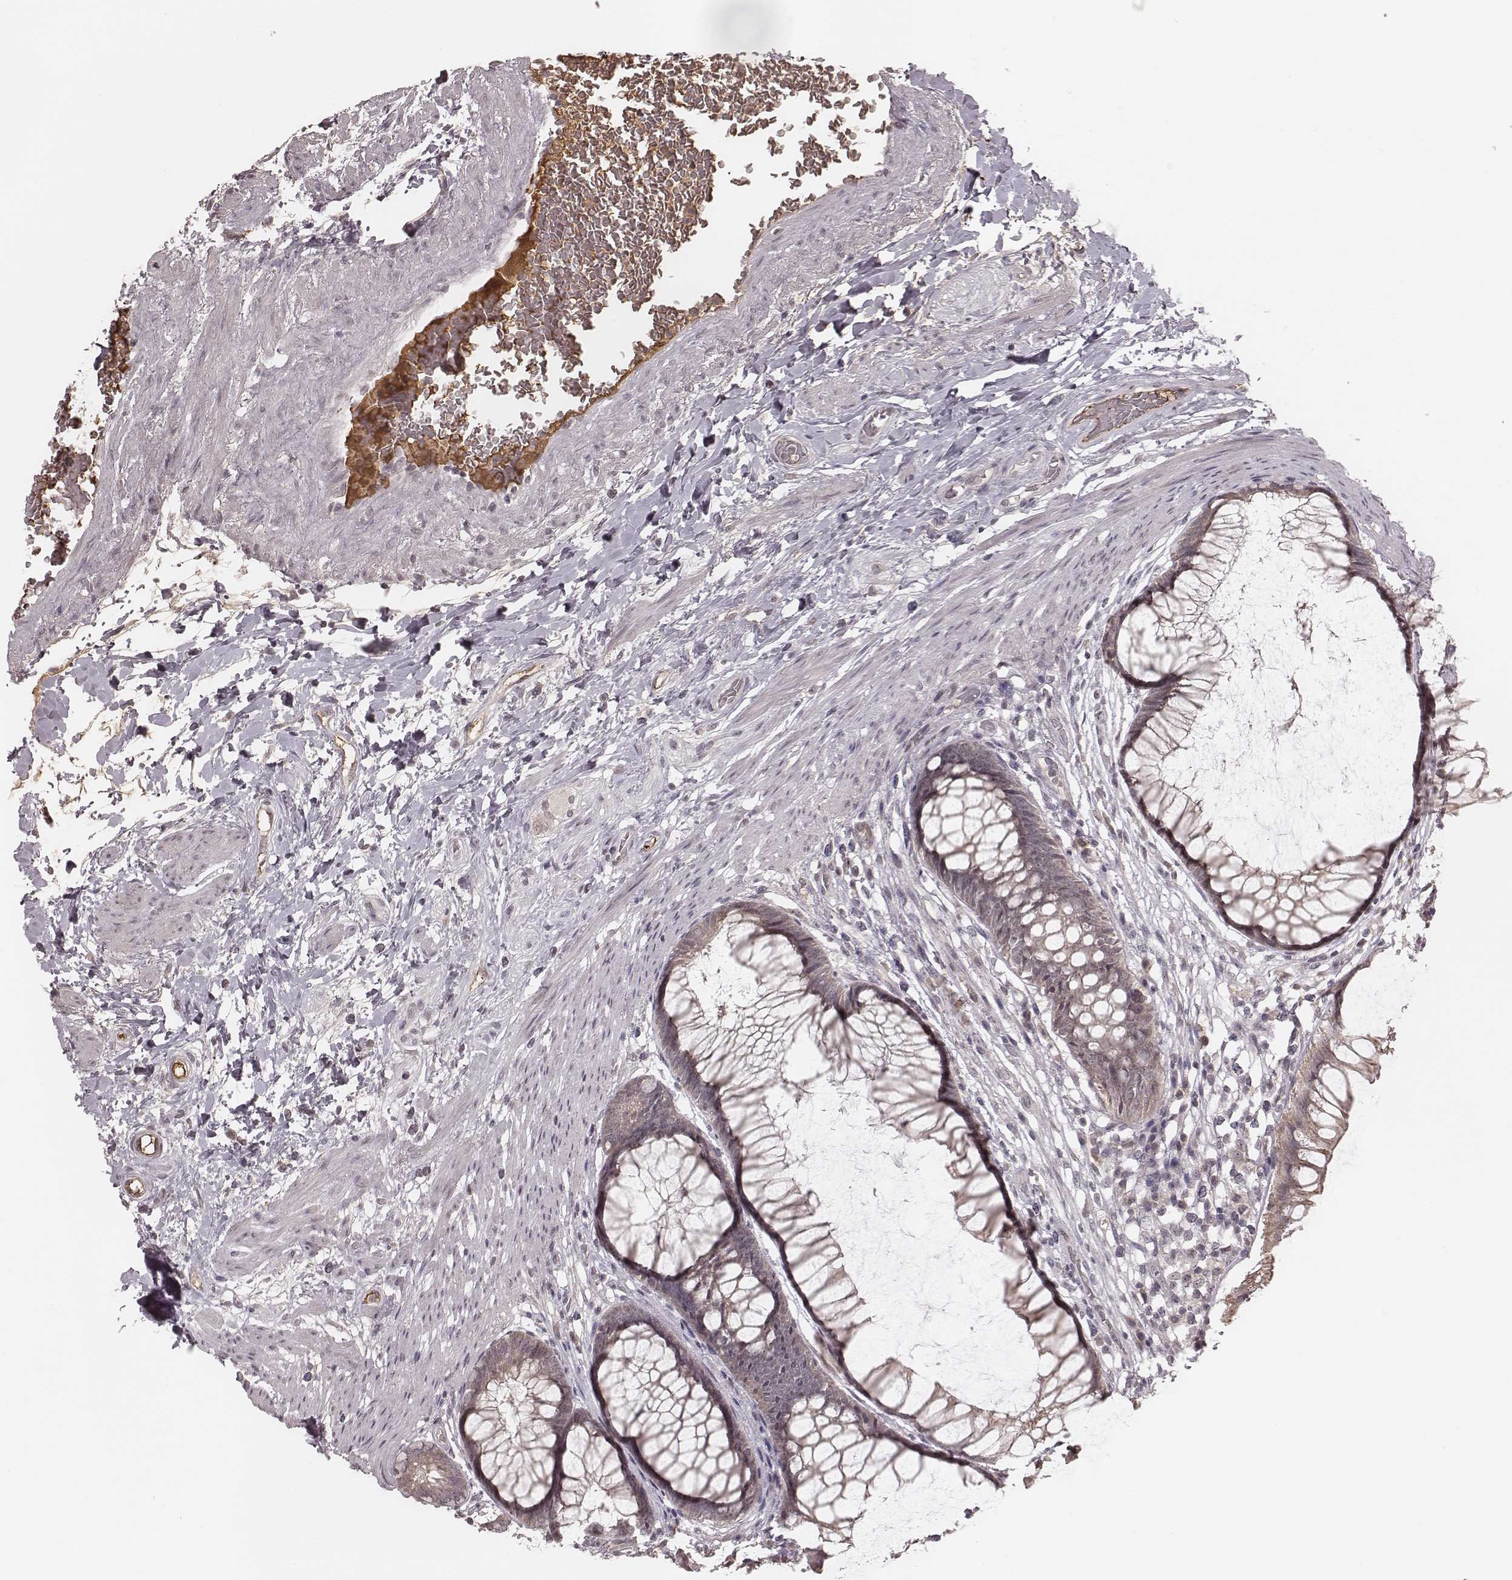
{"staining": {"intensity": "weak", "quantity": "25%-75%", "location": "cytoplasmic/membranous"}, "tissue": "rectum", "cell_type": "Glandular cells", "image_type": "normal", "snomed": [{"axis": "morphology", "description": "Normal tissue, NOS"}, {"axis": "topography", "description": "Smooth muscle"}, {"axis": "topography", "description": "Rectum"}], "caption": "Protein analysis of normal rectum reveals weak cytoplasmic/membranous staining in about 25%-75% of glandular cells. (Brightfield microscopy of DAB IHC at high magnification).", "gene": "IL5", "patient": {"sex": "male", "age": 53}}